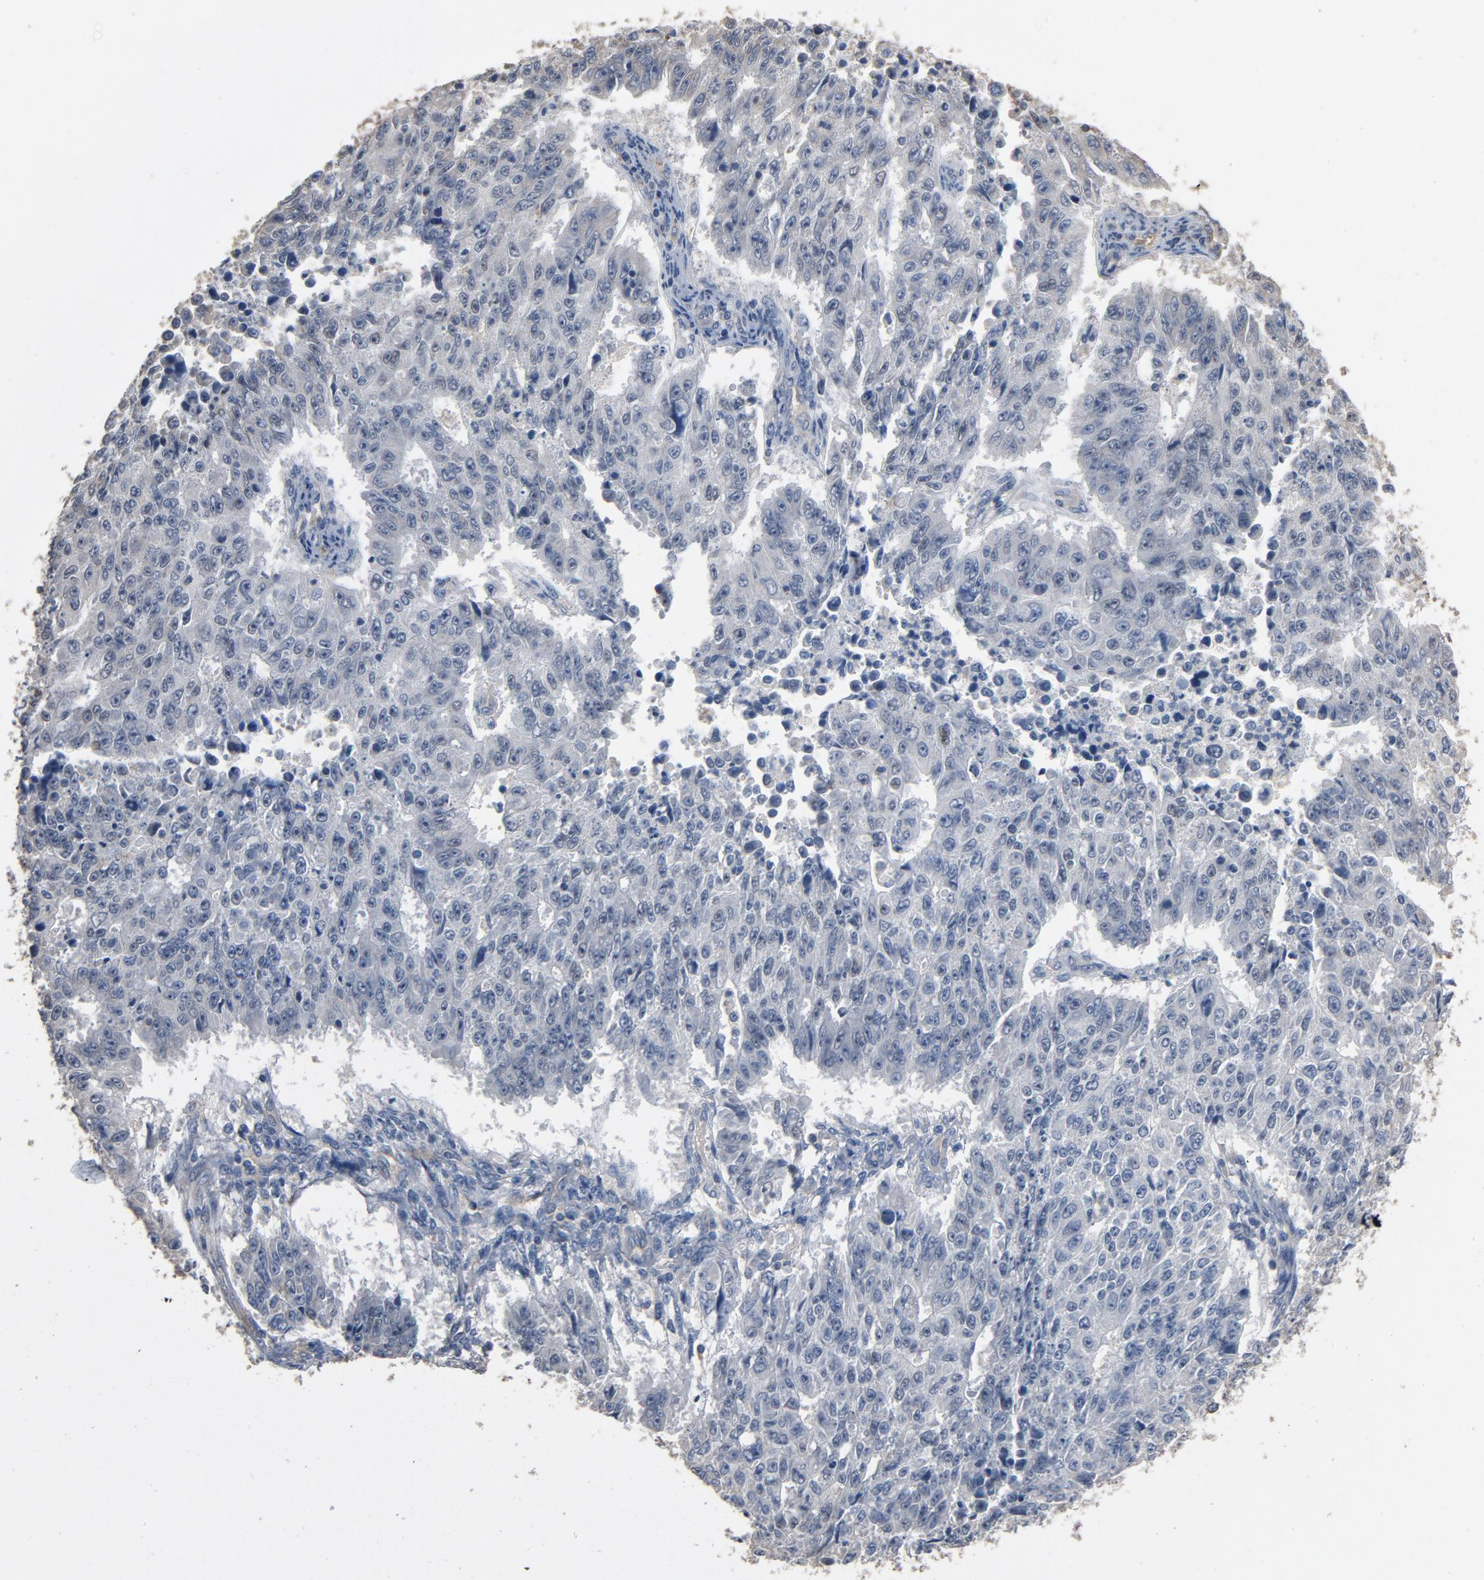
{"staining": {"intensity": "negative", "quantity": "none", "location": "none"}, "tissue": "endometrial cancer", "cell_type": "Tumor cells", "image_type": "cancer", "snomed": [{"axis": "morphology", "description": "Adenocarcinoma, NOS"}, {"axis": "topography", "description": "Endometrium"}], "caption": "Protein analysis of adenocarcinoma (endometrial) shows no significant positivity in tumor cells.", "gene": "SOX6", "patient": {"sex": "female", "age": 42}}